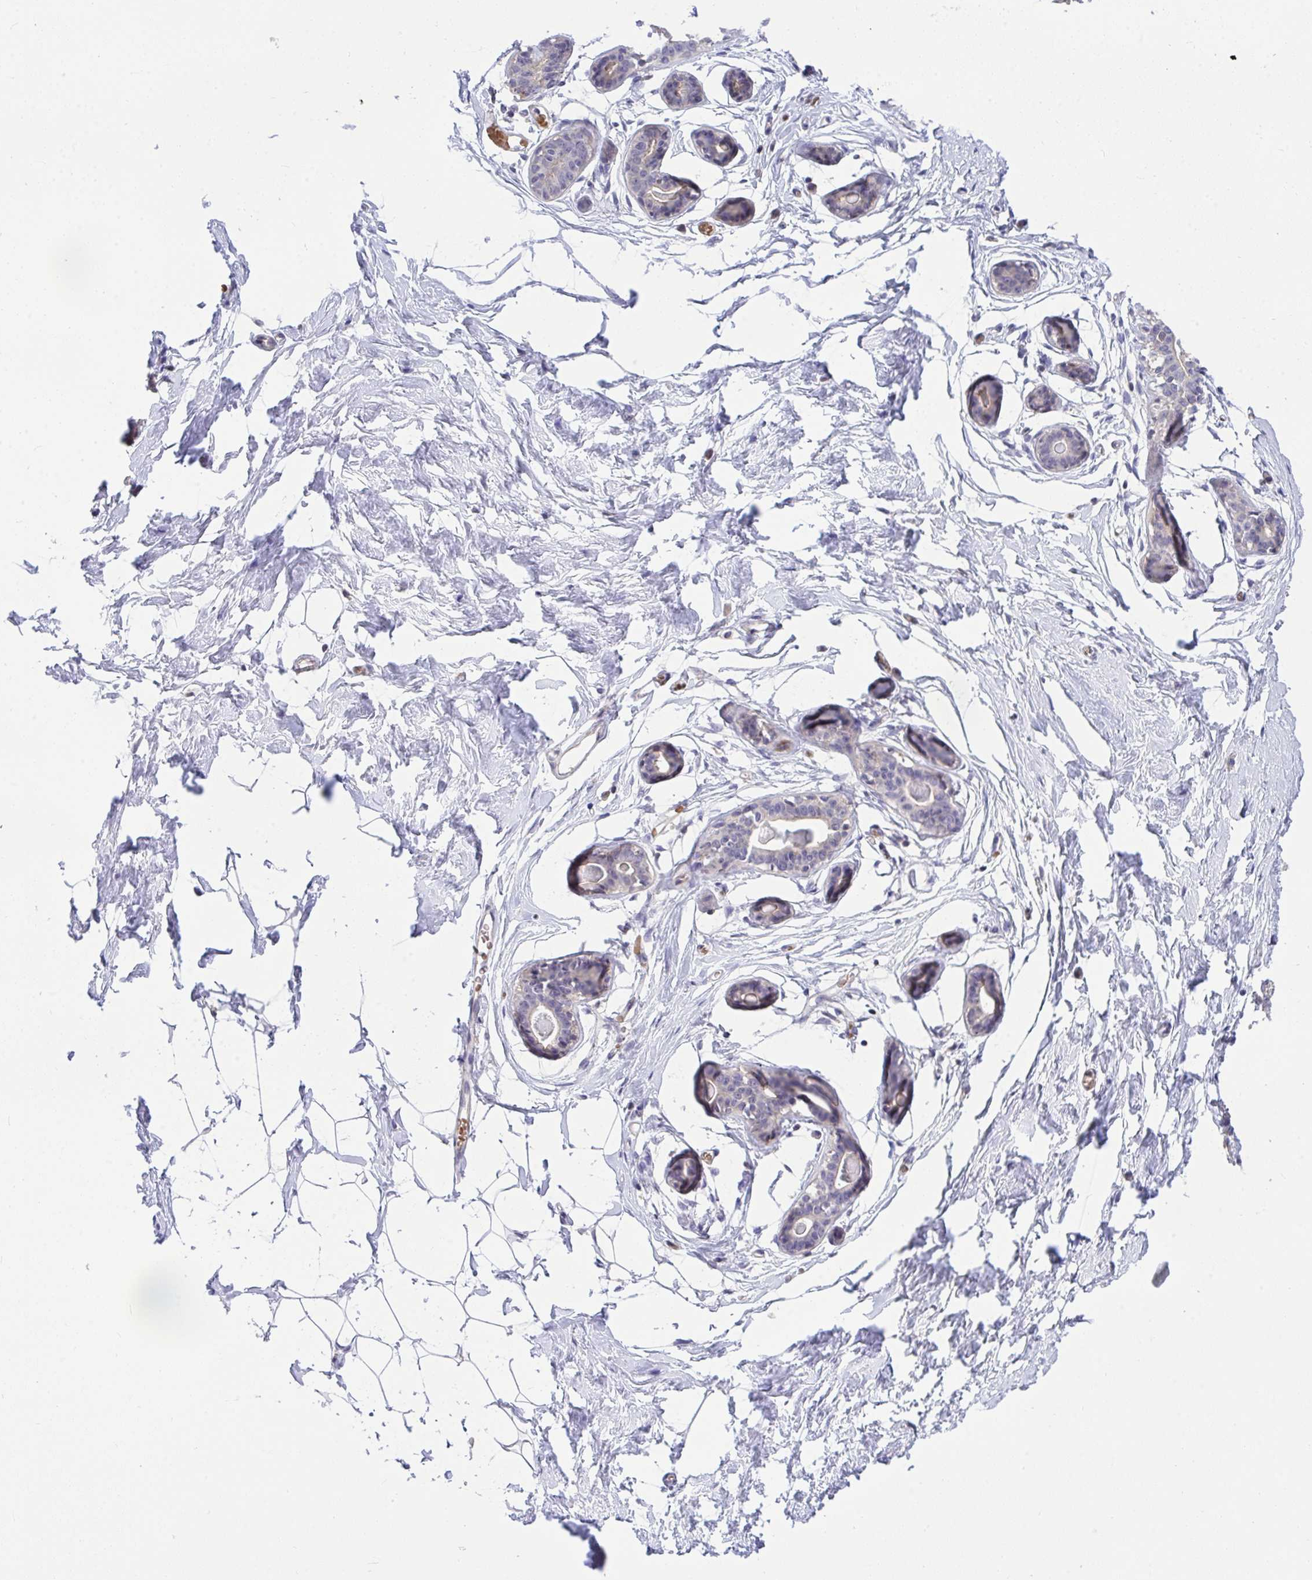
{"staining": {"intensity": "negative", "quantity": "none", "location": "none"}, "tissue": "breast", "cell_type": "Adipocytes", "image_type": "normal", "snomed": [{"axis": "morphology", "description": "Normal tissue, NOS"}, {"axis": "topography", "description": "Breast"}], "caption": "An immunohistochemistry micrograph of benign breast is shown. There is no staining in adipocytes of breast.", "gene": "PPP1CA", "patient": {"sex": "female", "age": 45}}